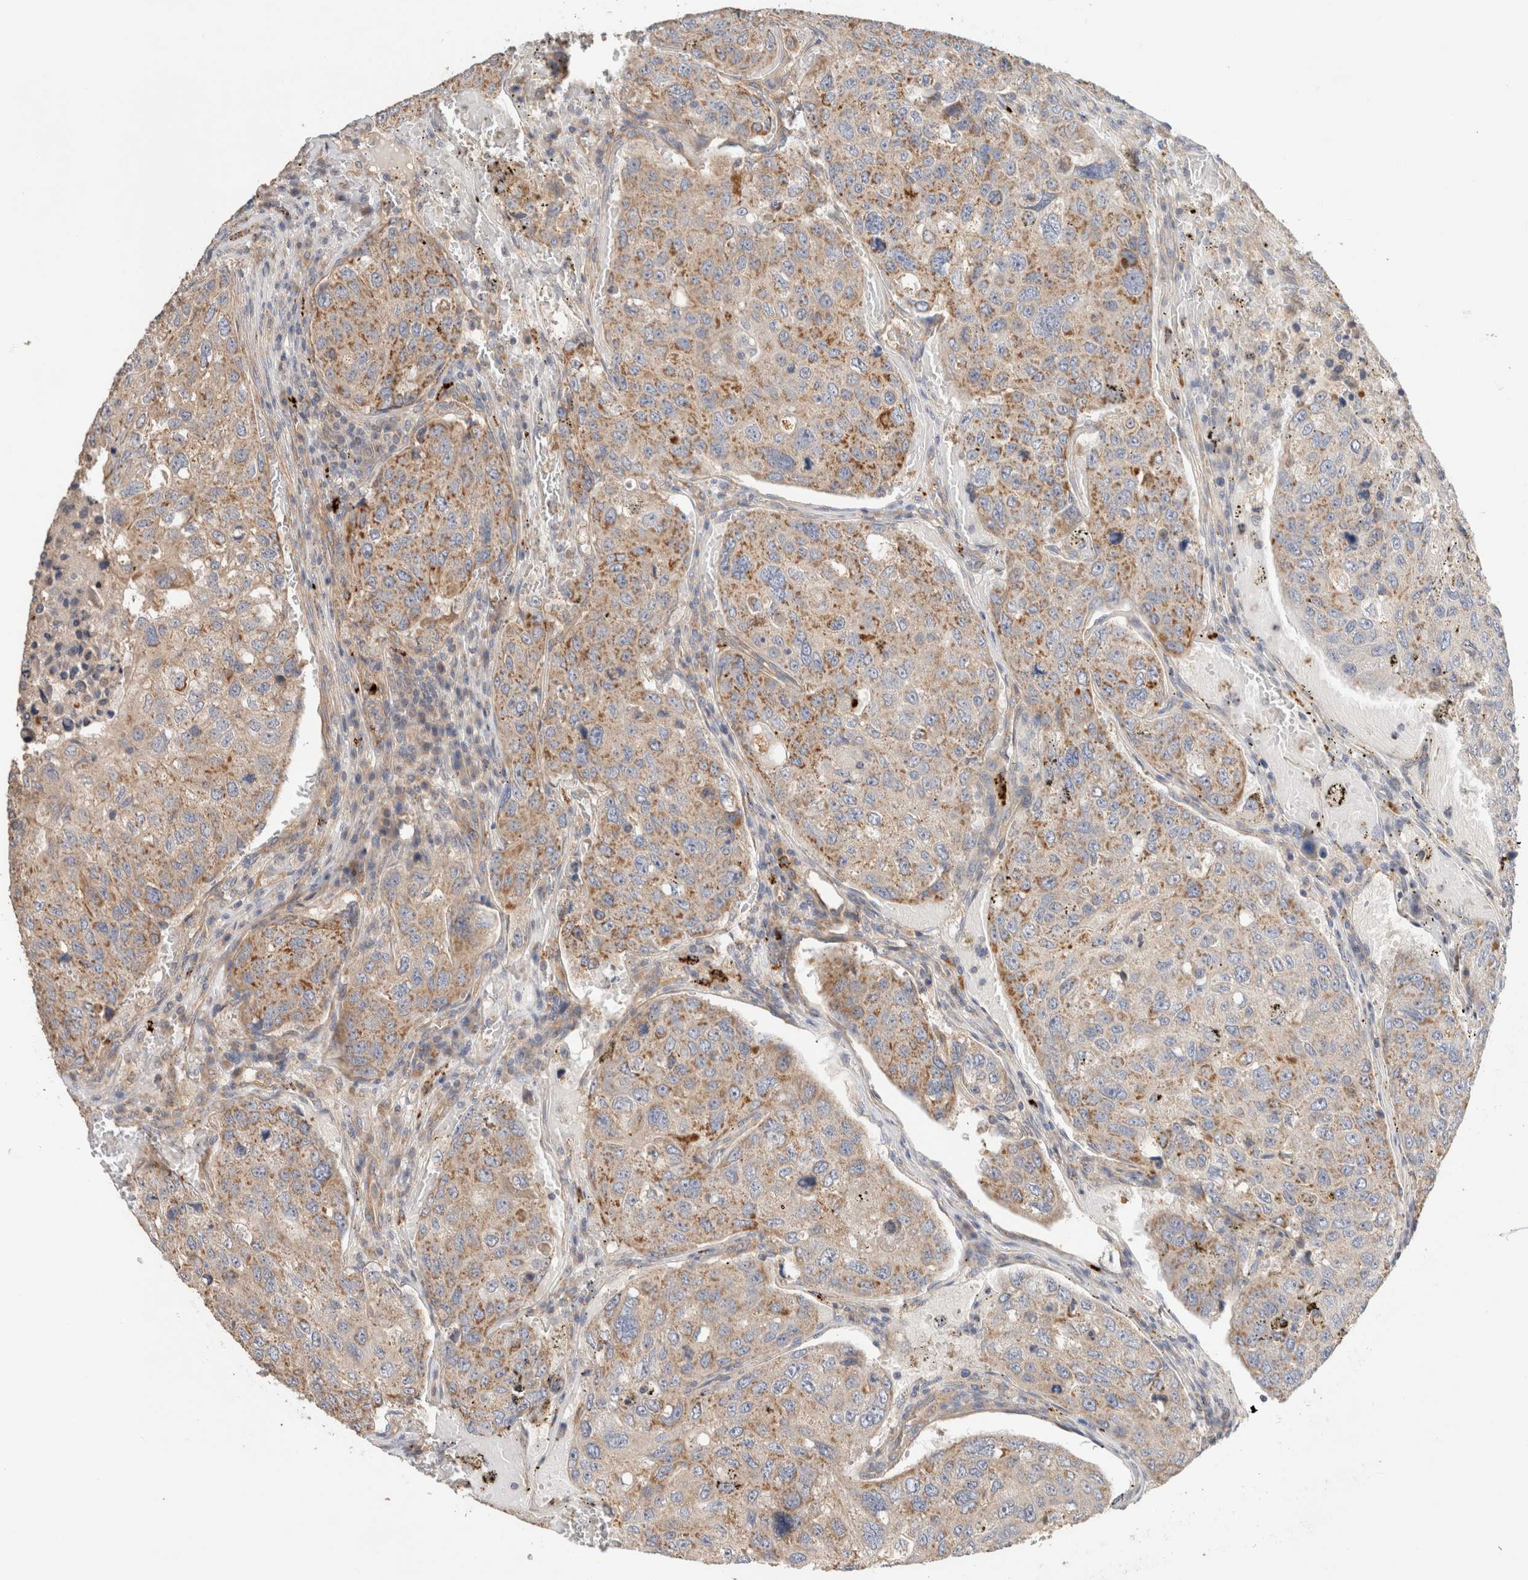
{"staining": {"intensity": "moderate", "quantity": ">75%", "location": "cytoplasmic/membranous"}, "tissue": "urothelial cancer", "cell_type": "Tumor cells", "image_type": "cancer", "snomed": [{"axis": "morphology", "description": "Urothelial carcinoma, High grade"}, {"axis": "topography", "description": "Lymph node"}, {"axis": "topography", "description": "Urinary bladder"}], "caption": "Urothelial carcinoma (high-grade) stained for a protein (brown) shows moderate cytoplasmic/membranous positive staining in about >75% of tumor cells.", "gene": "B3GNTL1", "patient": {"sex": "male", "age": 51}}